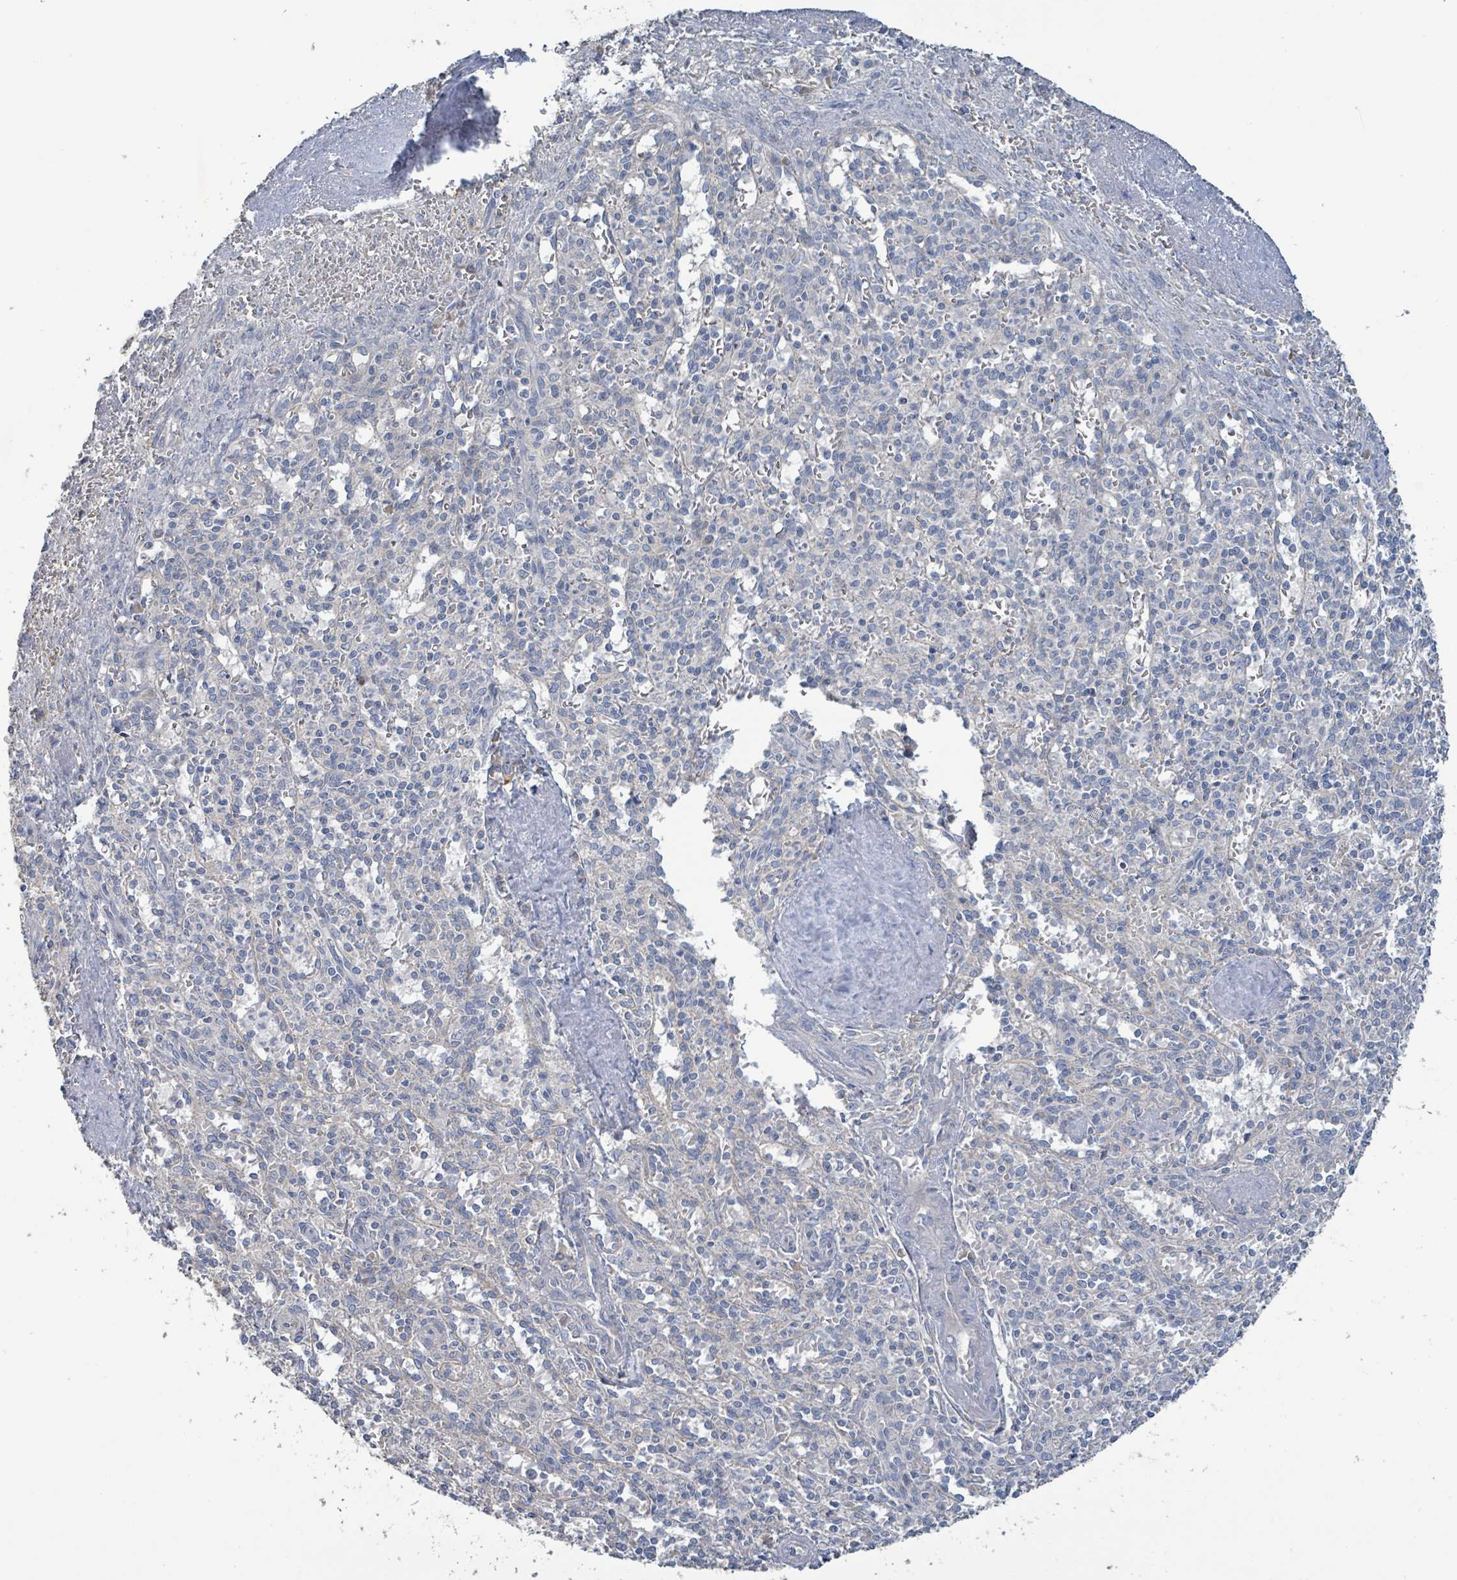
{"staining": {"intensity": "negative", "quantity": "none", "location": "none"}, "tissue": "spleen", "cell_type": "Cells in red pulp", "image_type": "normal", "snomed": [{"axis": "morphology", "description": "Normal tissue, NOS"}, {"axis": "topography", "description": "Spleen"}], "caption": "IHC of unremarkable spleen displays no expression in cells in red pulp.", "gene": "RPL32", "patient": {"sex": "female", "age": 70}}